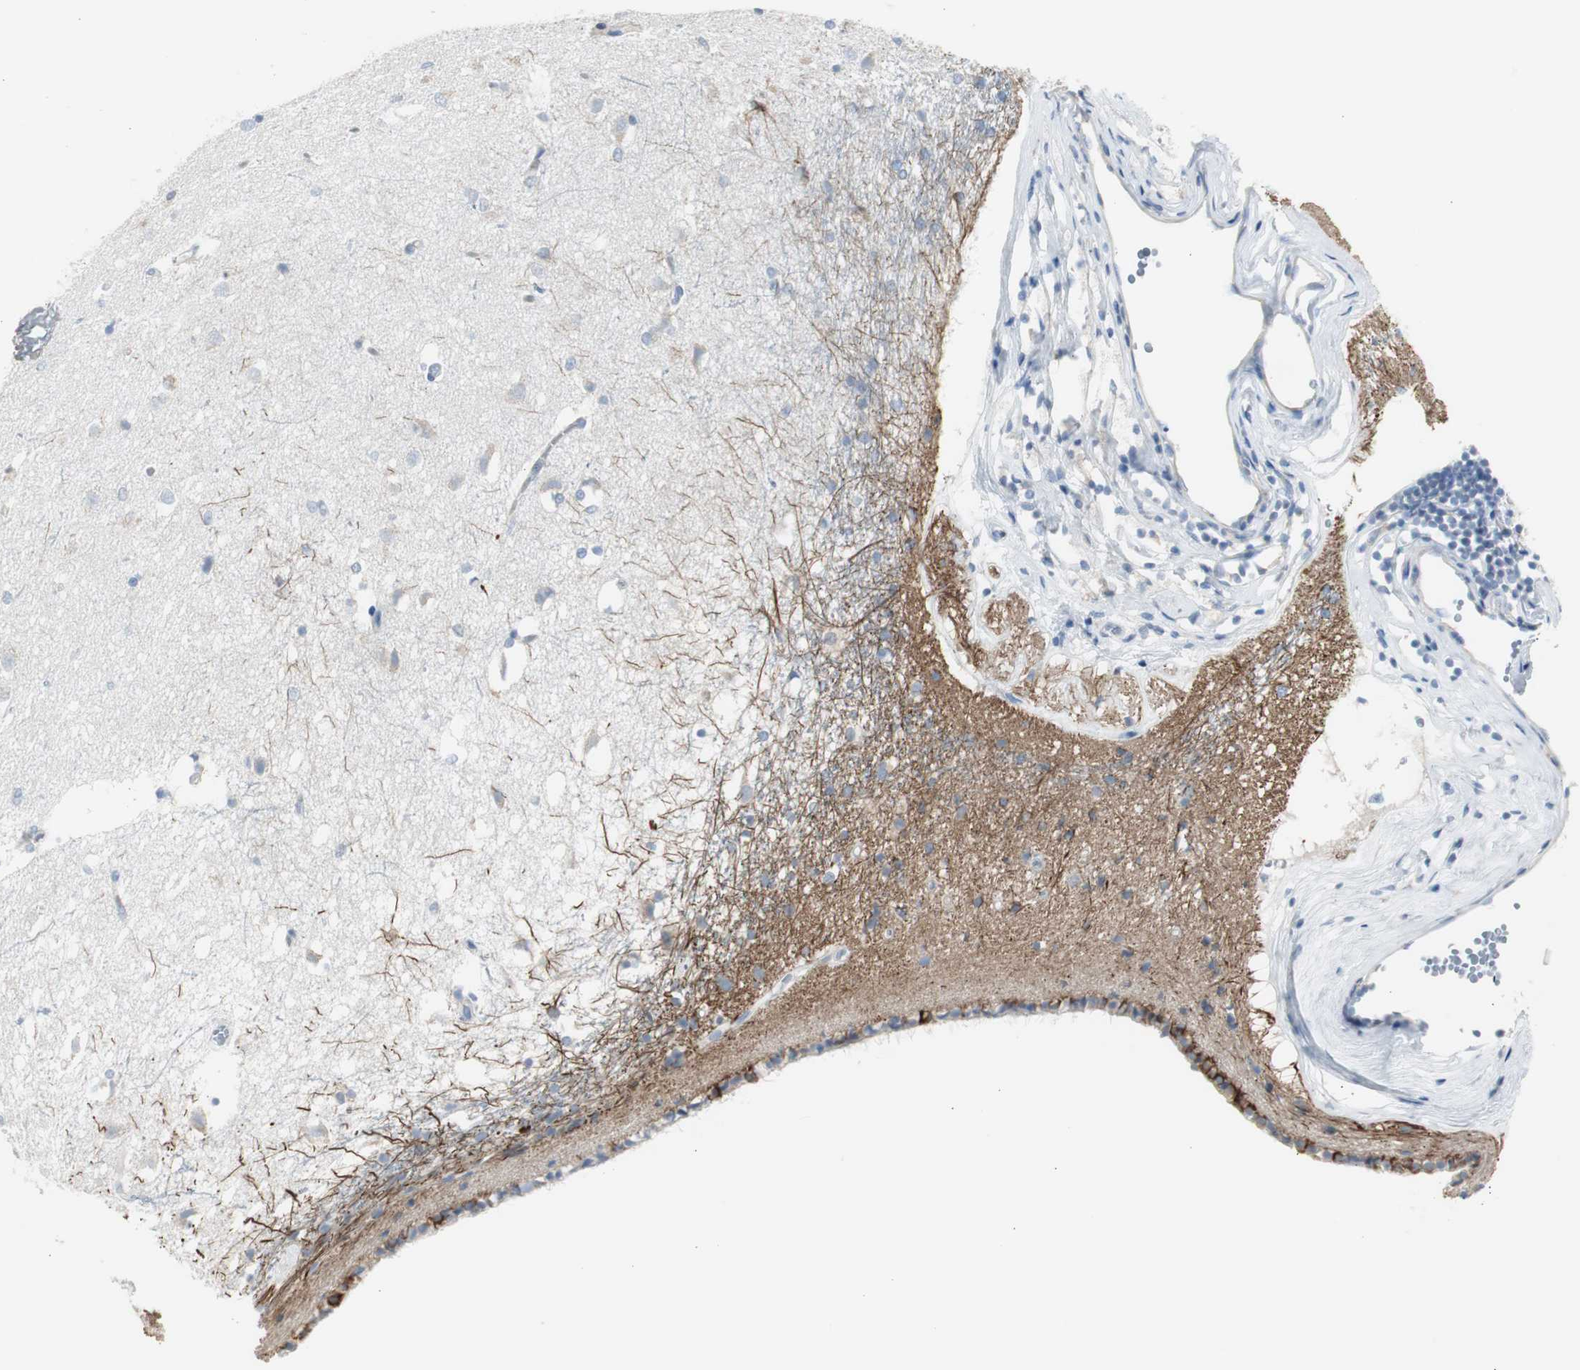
{"staining": {"intensity": "negative", "quantity": "none", "location": "none"}, "tissue": "caudate", "cell_type": "Glial cells", "image_type": "normal", "snomed": [{"axis": "morphology", "description": "Normal tissue, NOS"}, {"axis": "topography", "description": "Lateral ventricle wall"}], "caption": "There is no significant staining in glial cells of caudate. (DAB (3,3'-diaminobenzidine) immunohistochemistry (IHC) with hematoxylin counter stain).", "gene": "RPS12", "patient": {"sex": "female", "age": 19}}